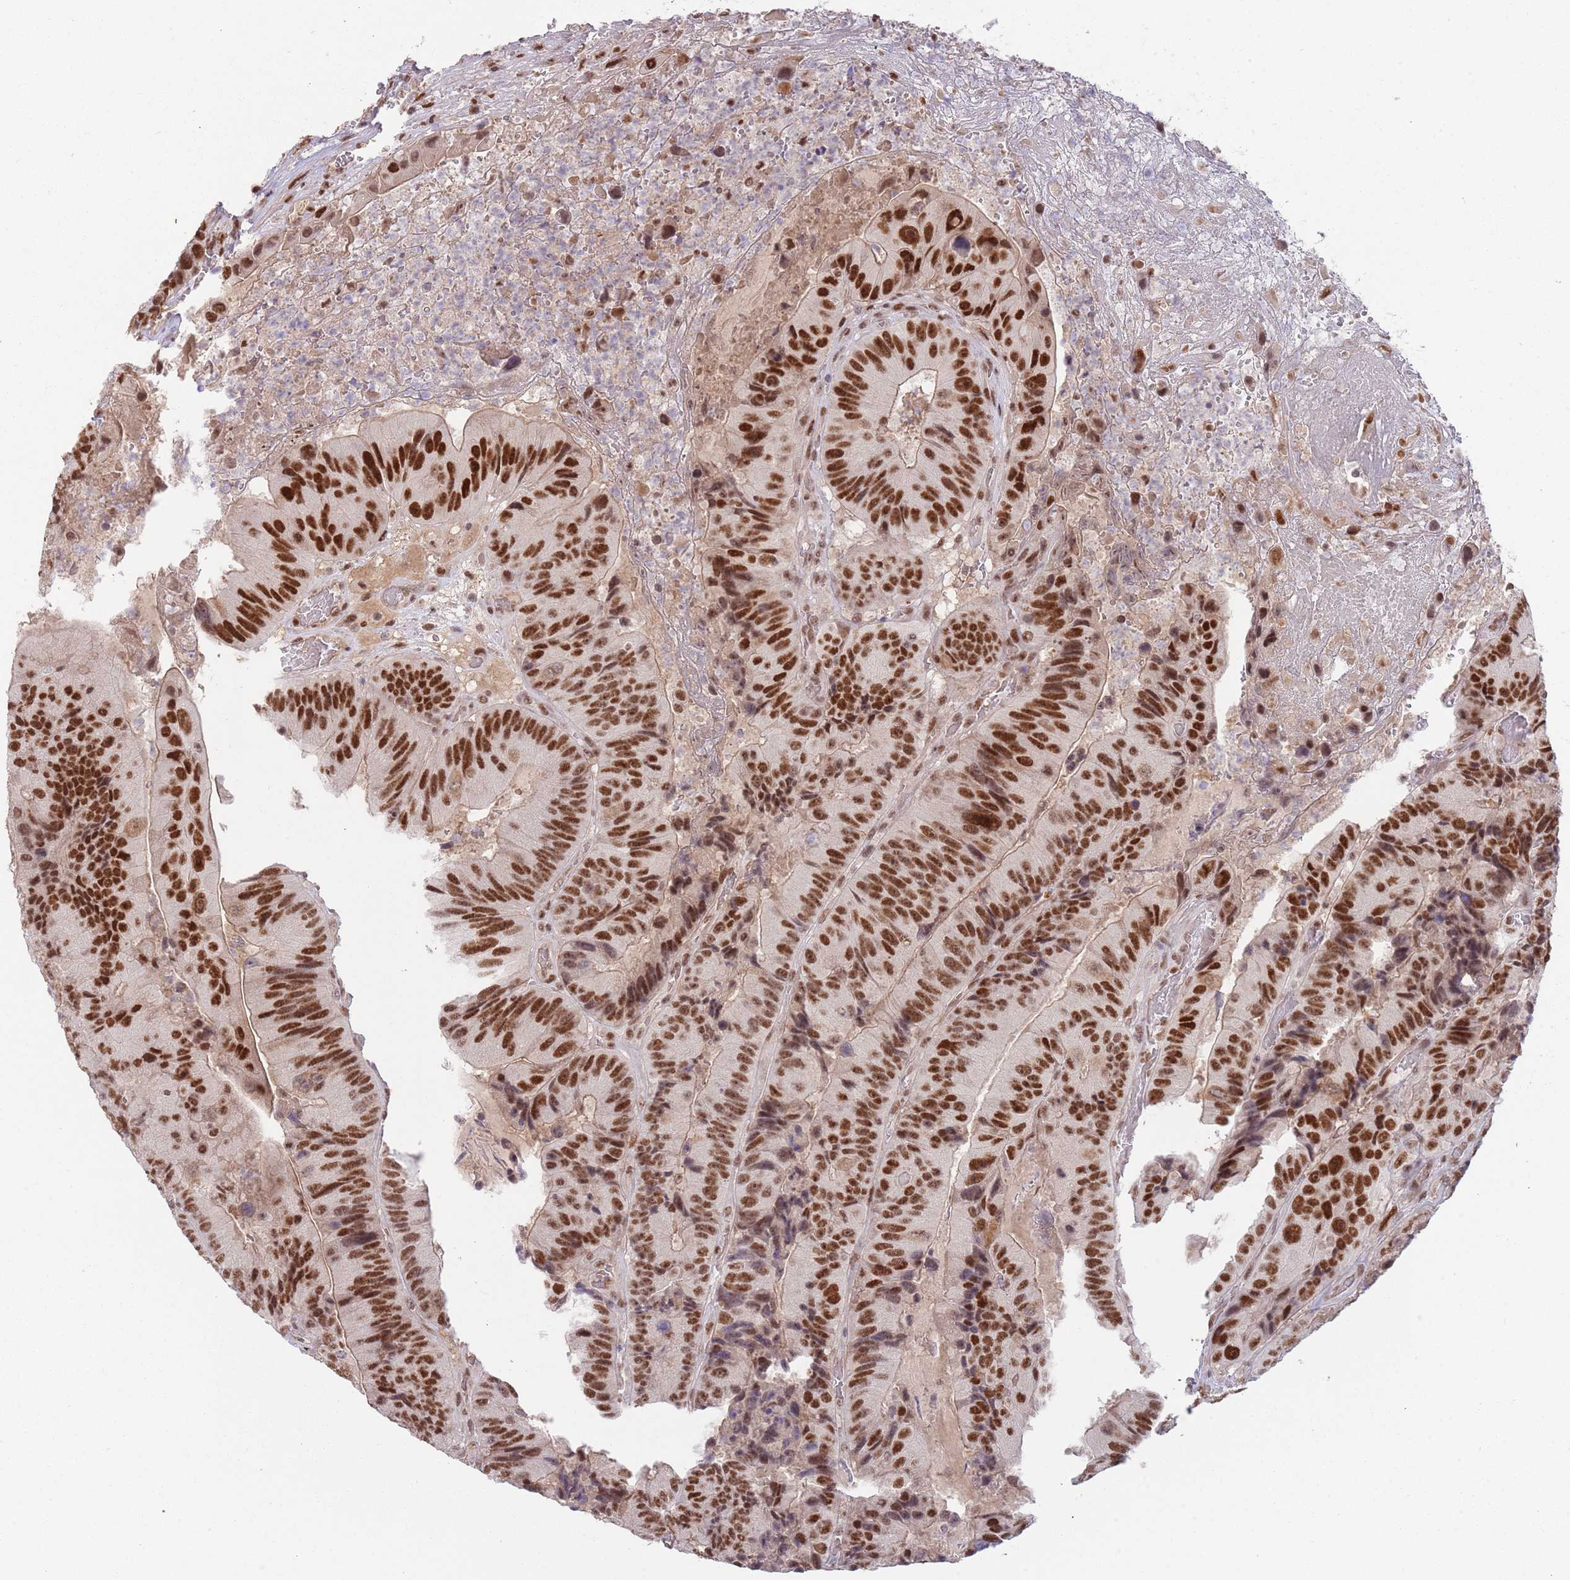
{"staining": {"intensity": "strong", "quantity": ">75%", "location": "nuclear"}, "tissue": "colorectal cancer", "cell_type": "Tumor cells", "image_type": "cancer", "snomed": [{"axis": "morphology", "description": "Adenocarcinoma, NOS"}, {"axis": "topography", "description": "Colon"}], "caption": "DAB (3,3'-diaminobenzidine) immunohistochemical staining of human colorectal adenocarcinoma shows strong nuclear protein staining in approximately >75% of tumor cells.", "gene": "ZBTB7A", "patient": {"sex": "female", "age": 86}}